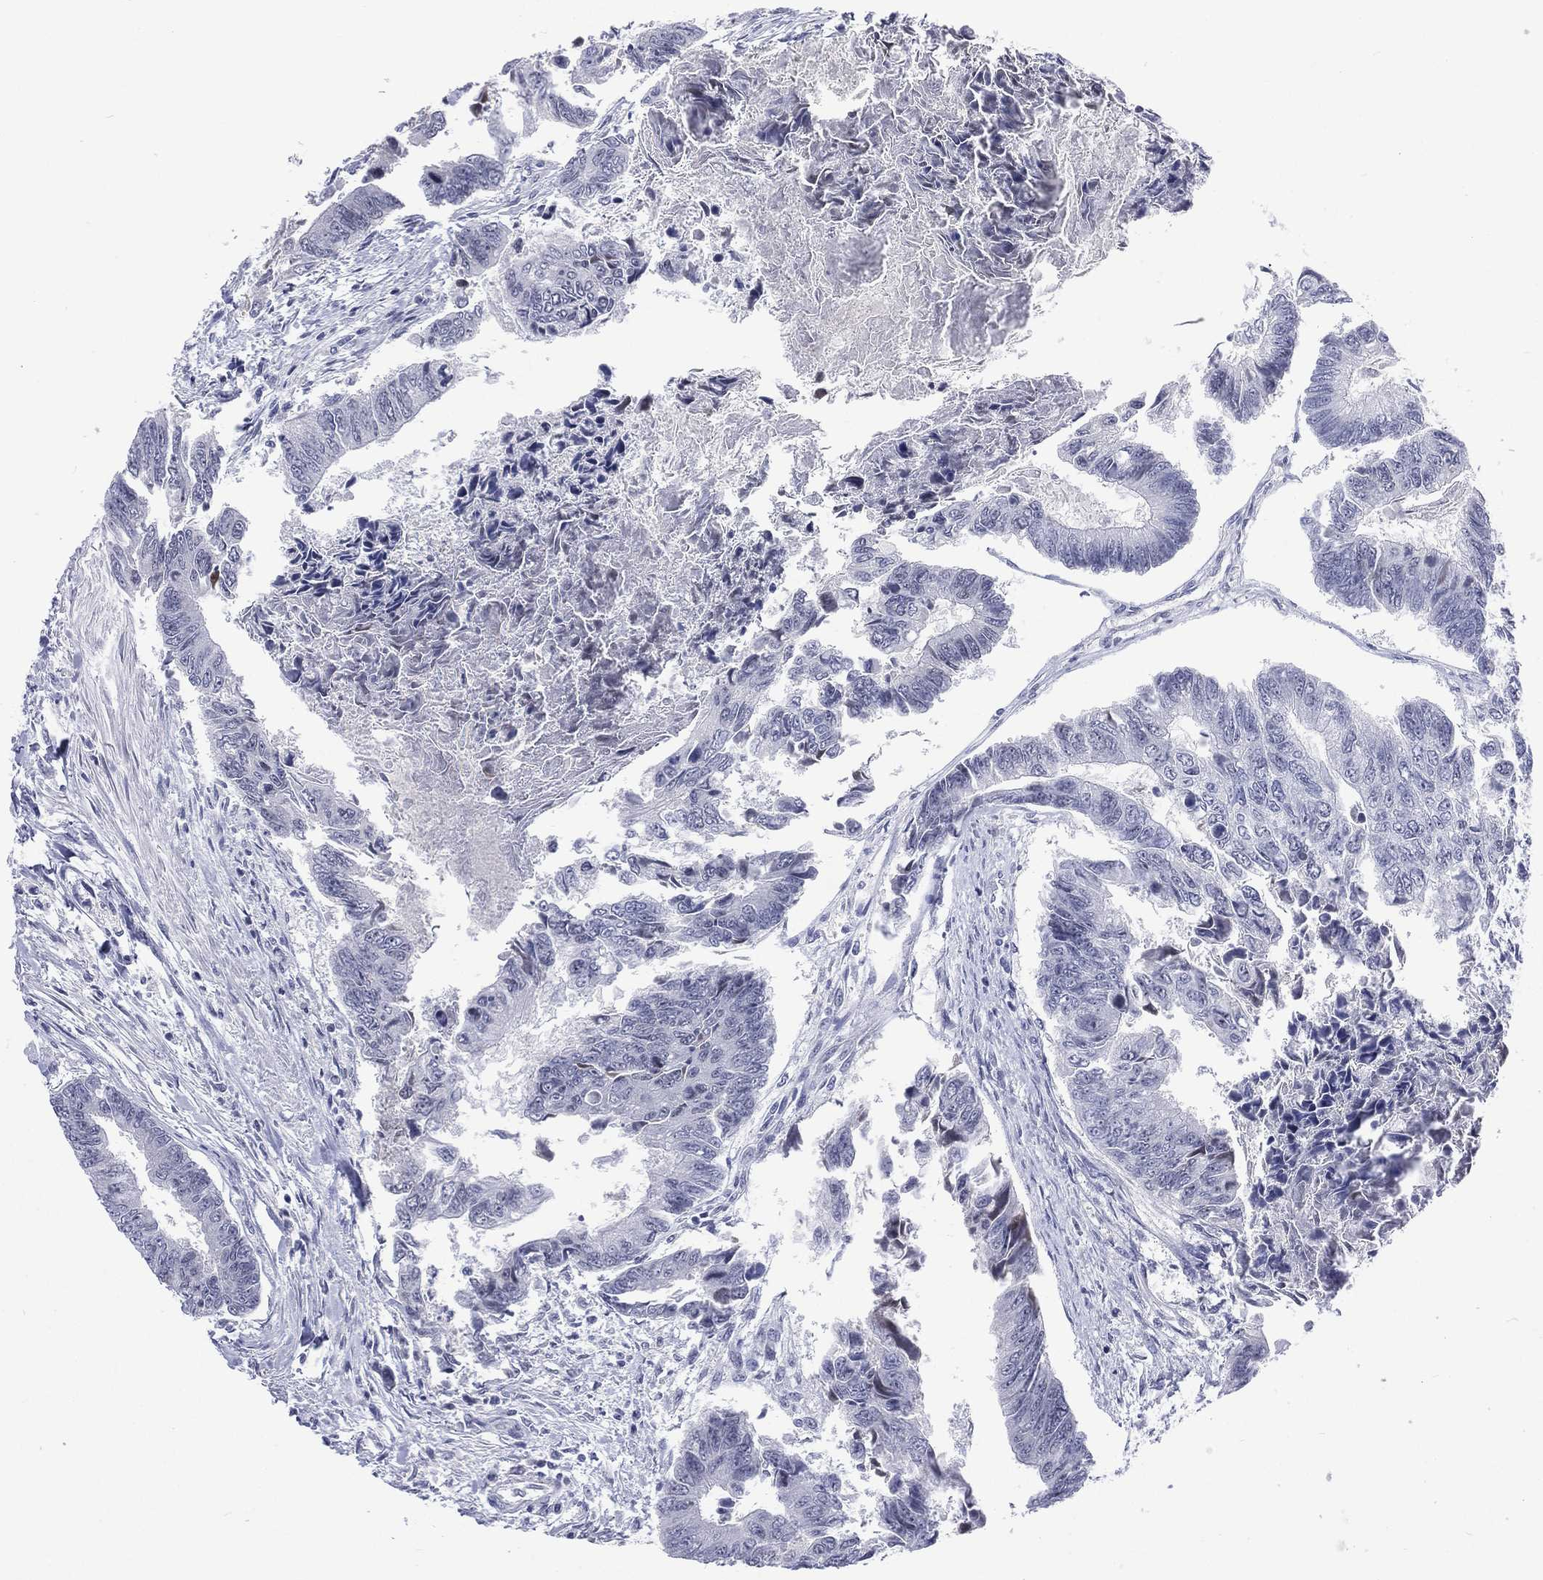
{"staining": {"intensity": "negative", "quantity": "none", "location": "none"}, "tissue": "colorectal cancer", "cell_type": "Tumor cells", "image_type": "cancer", "snomed": [{"axis": "morphology", "description": "Adenocarcinoma, NOS"}, {"axis": "topography", "description": "Colon"}], "caption": "A photomicrograph of human colorectal adenocarcinoma is negative for staining in tumor cells.", "gene": "SSX1", "patient": {"sex": "female", "age": 65}}